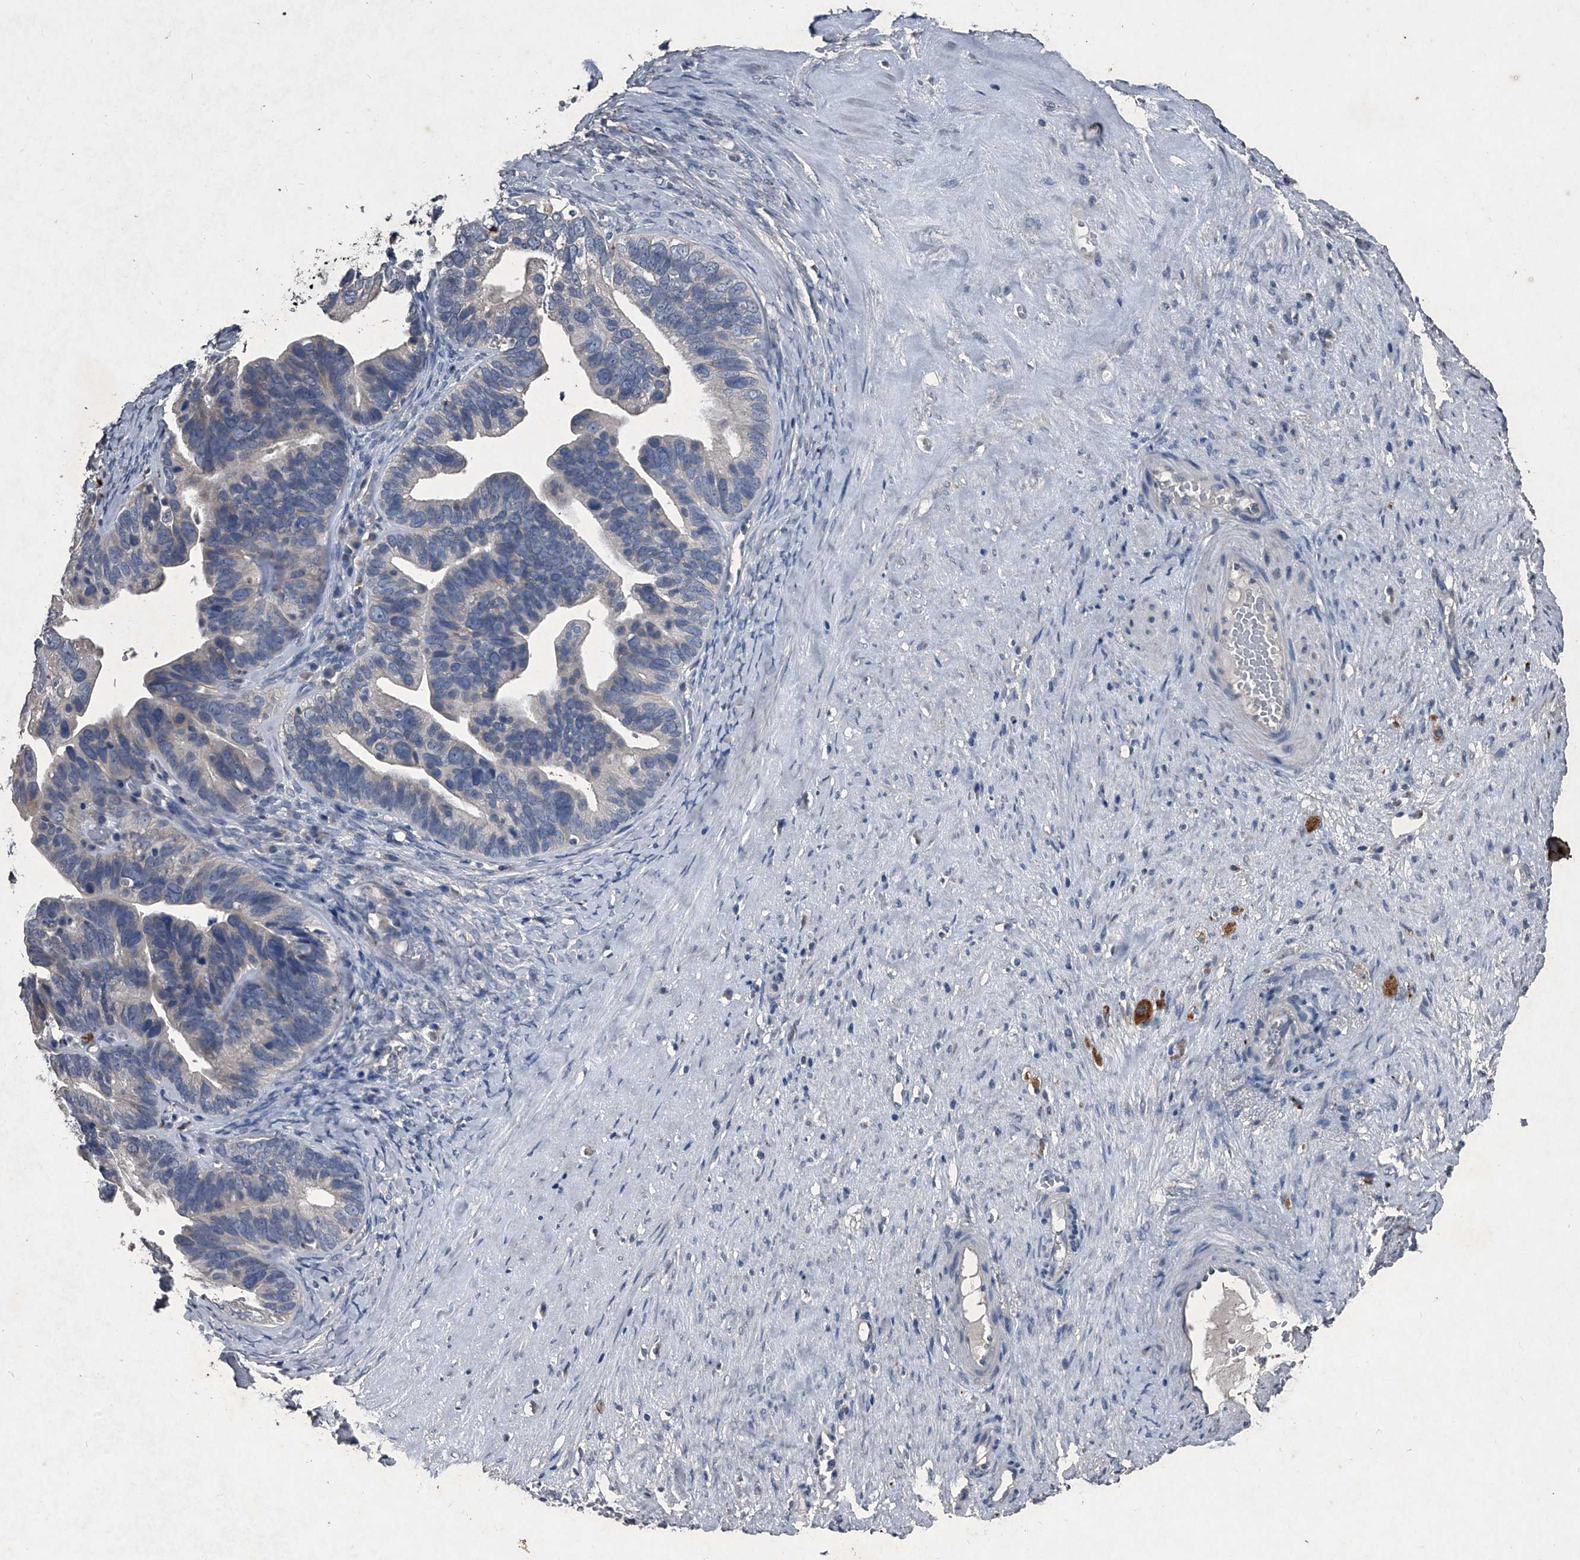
{"staining": {"intensity": "negative", "quantity": "none", "location": "none"}, "tissue": "ovarian cancer", "cell_type": "Tumor cells", "image_type": "cancer", "snomed": [{"axis": "morphology", "description": "Cystadenocarcinoma, serous, NOS"}, {"axis": "topography", "description": "Ovary"}], "caption": "Tumor cells are negative for brown protein staining in ovarian cancer.", "gene": "MAPKAP1", "patient": {"sex": "female", "age": 56}}